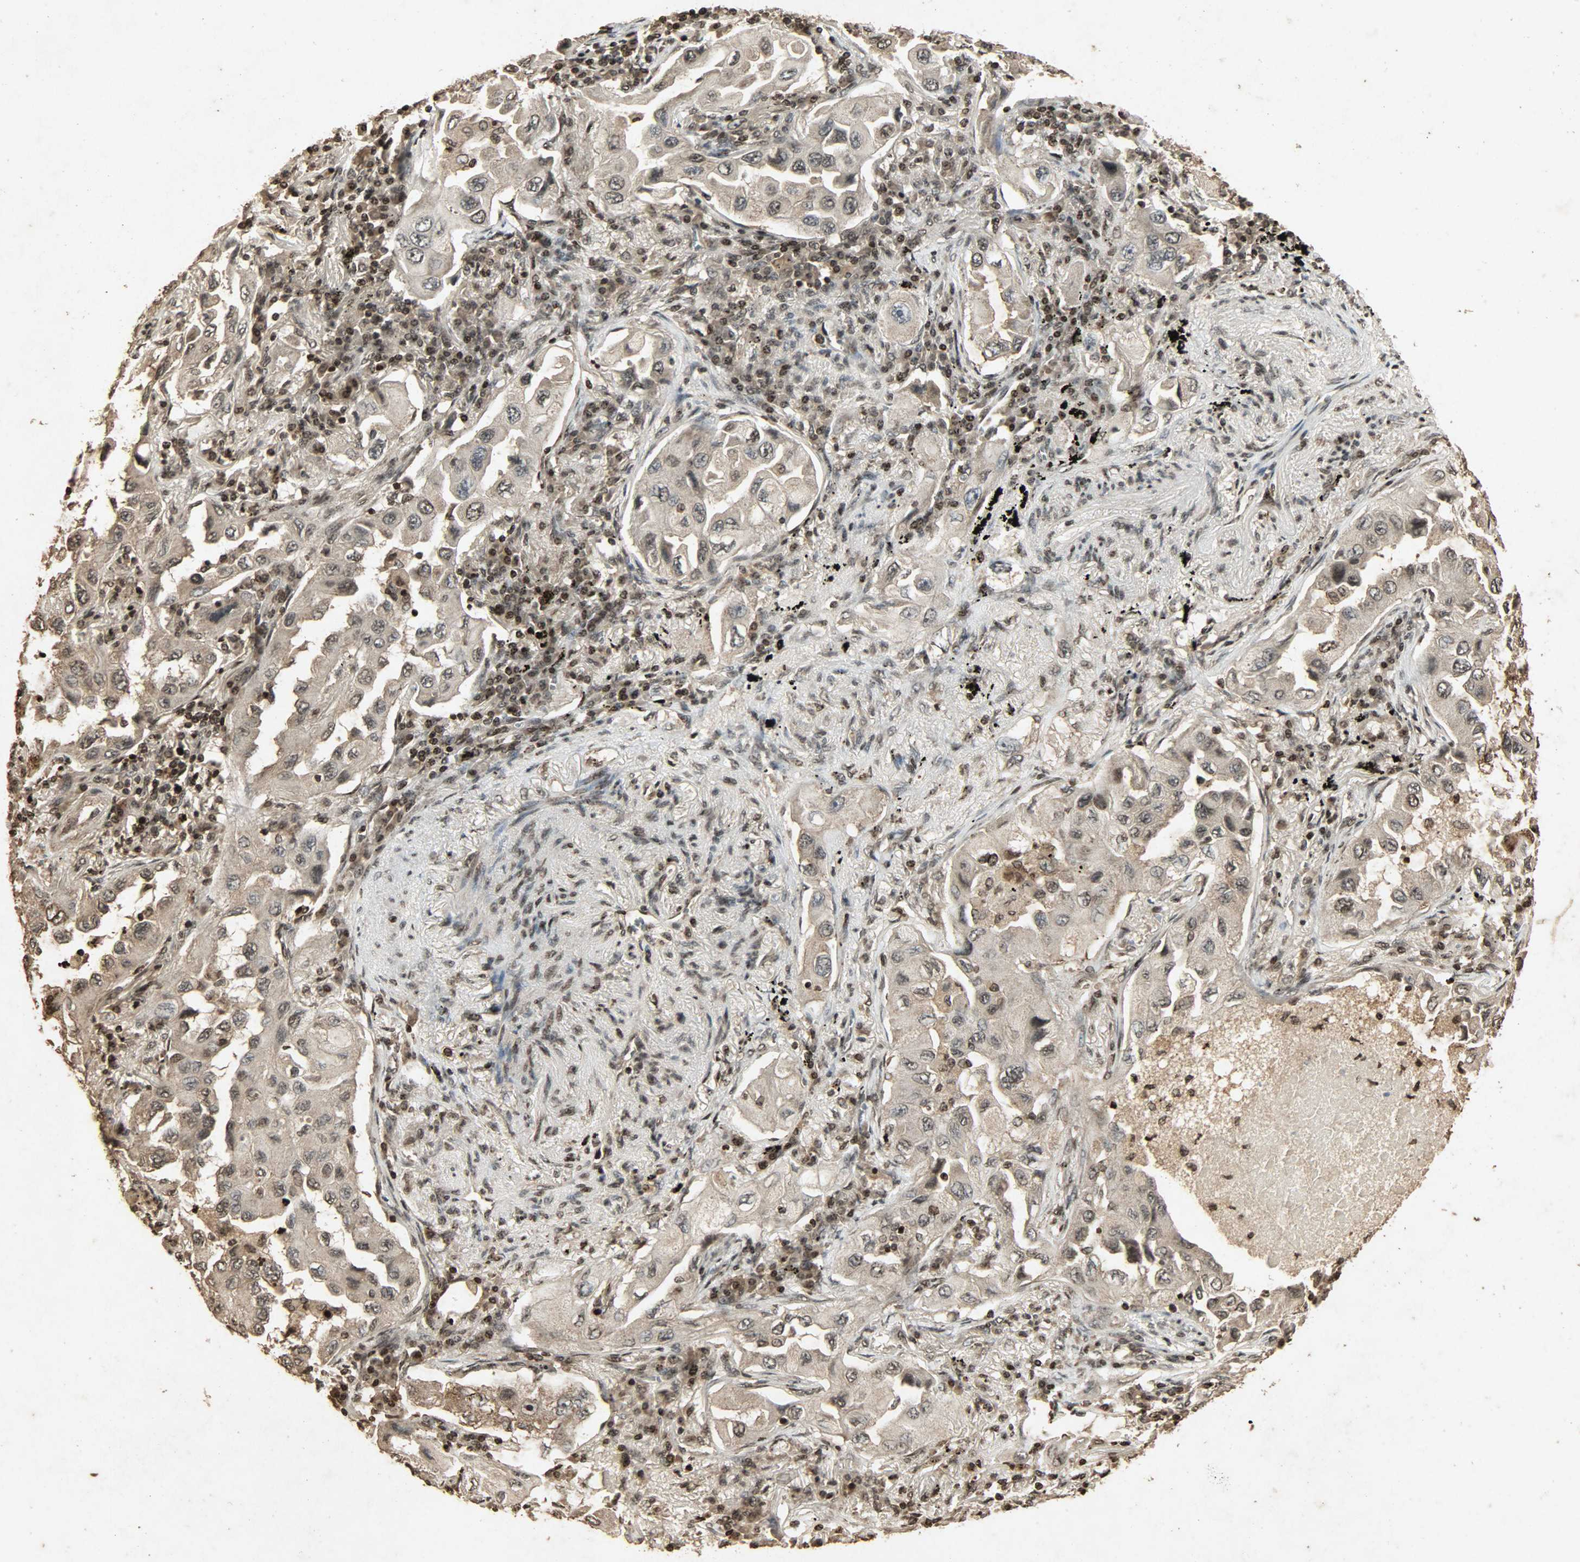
{"staining": {"intensity": "moderate", "quantity": ">75%", "location": "cytoplasmic/membranous,nuclear"}, "tissue": "lung cancer", "cell_type": "Tumor cells", "image_type": "cancer", "snomed": [{"axis": "morphology", "description": "Adenocarcinoma, NOS"}, {"axis": "topography", "description": "Lung"}], "caption": "Lung adenocarcinoma was stained to show a protein in brown. There is medium levels of moderate cytoplasmic/membranous and nuclear staining in about >75% of tumor cells.", "gene": "PPP3R1", "patient": {"sex": "female", "age": 65}}